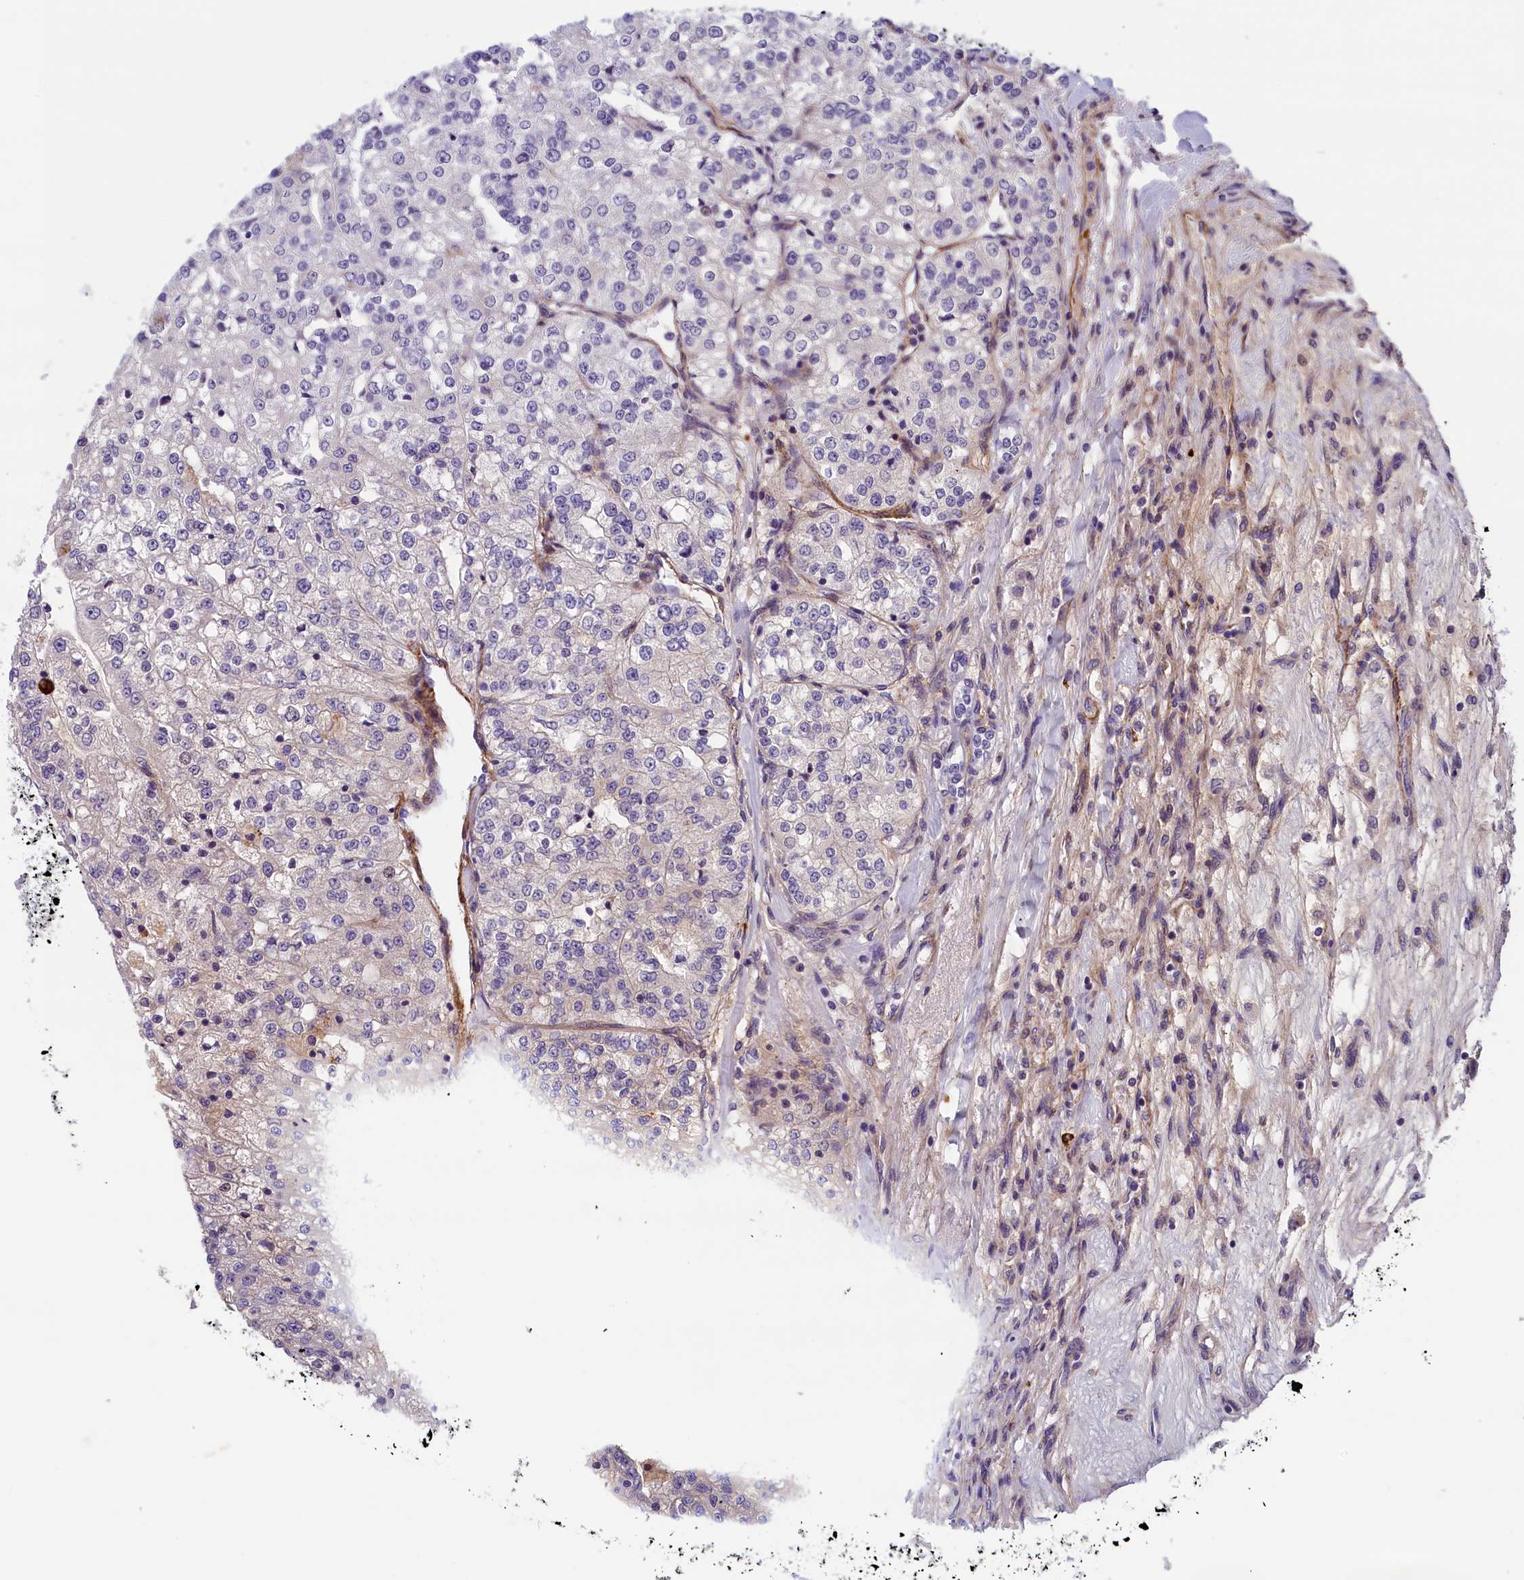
{"staining": {"intensity": "negative", "quantity": "none", "location": "none"}, "tissue": "renal cancer", "cell_type": "Tumor cells", "image_type": "cancer", "snomed": [{"axis": "morphology", "description": "Adenocarcinoma, NOS"}, {"axis": "topography", "description": "Kidney"}], "caption": "The IHC micrograph has no significant staining in tumor cells of renal adenocarcinoma tissue. (Immunohistochemistry (ihc), brightfield microscopy, high magnification).", "gene": "BCL2L13", "patient": {"sex": "female", "age": 63}}